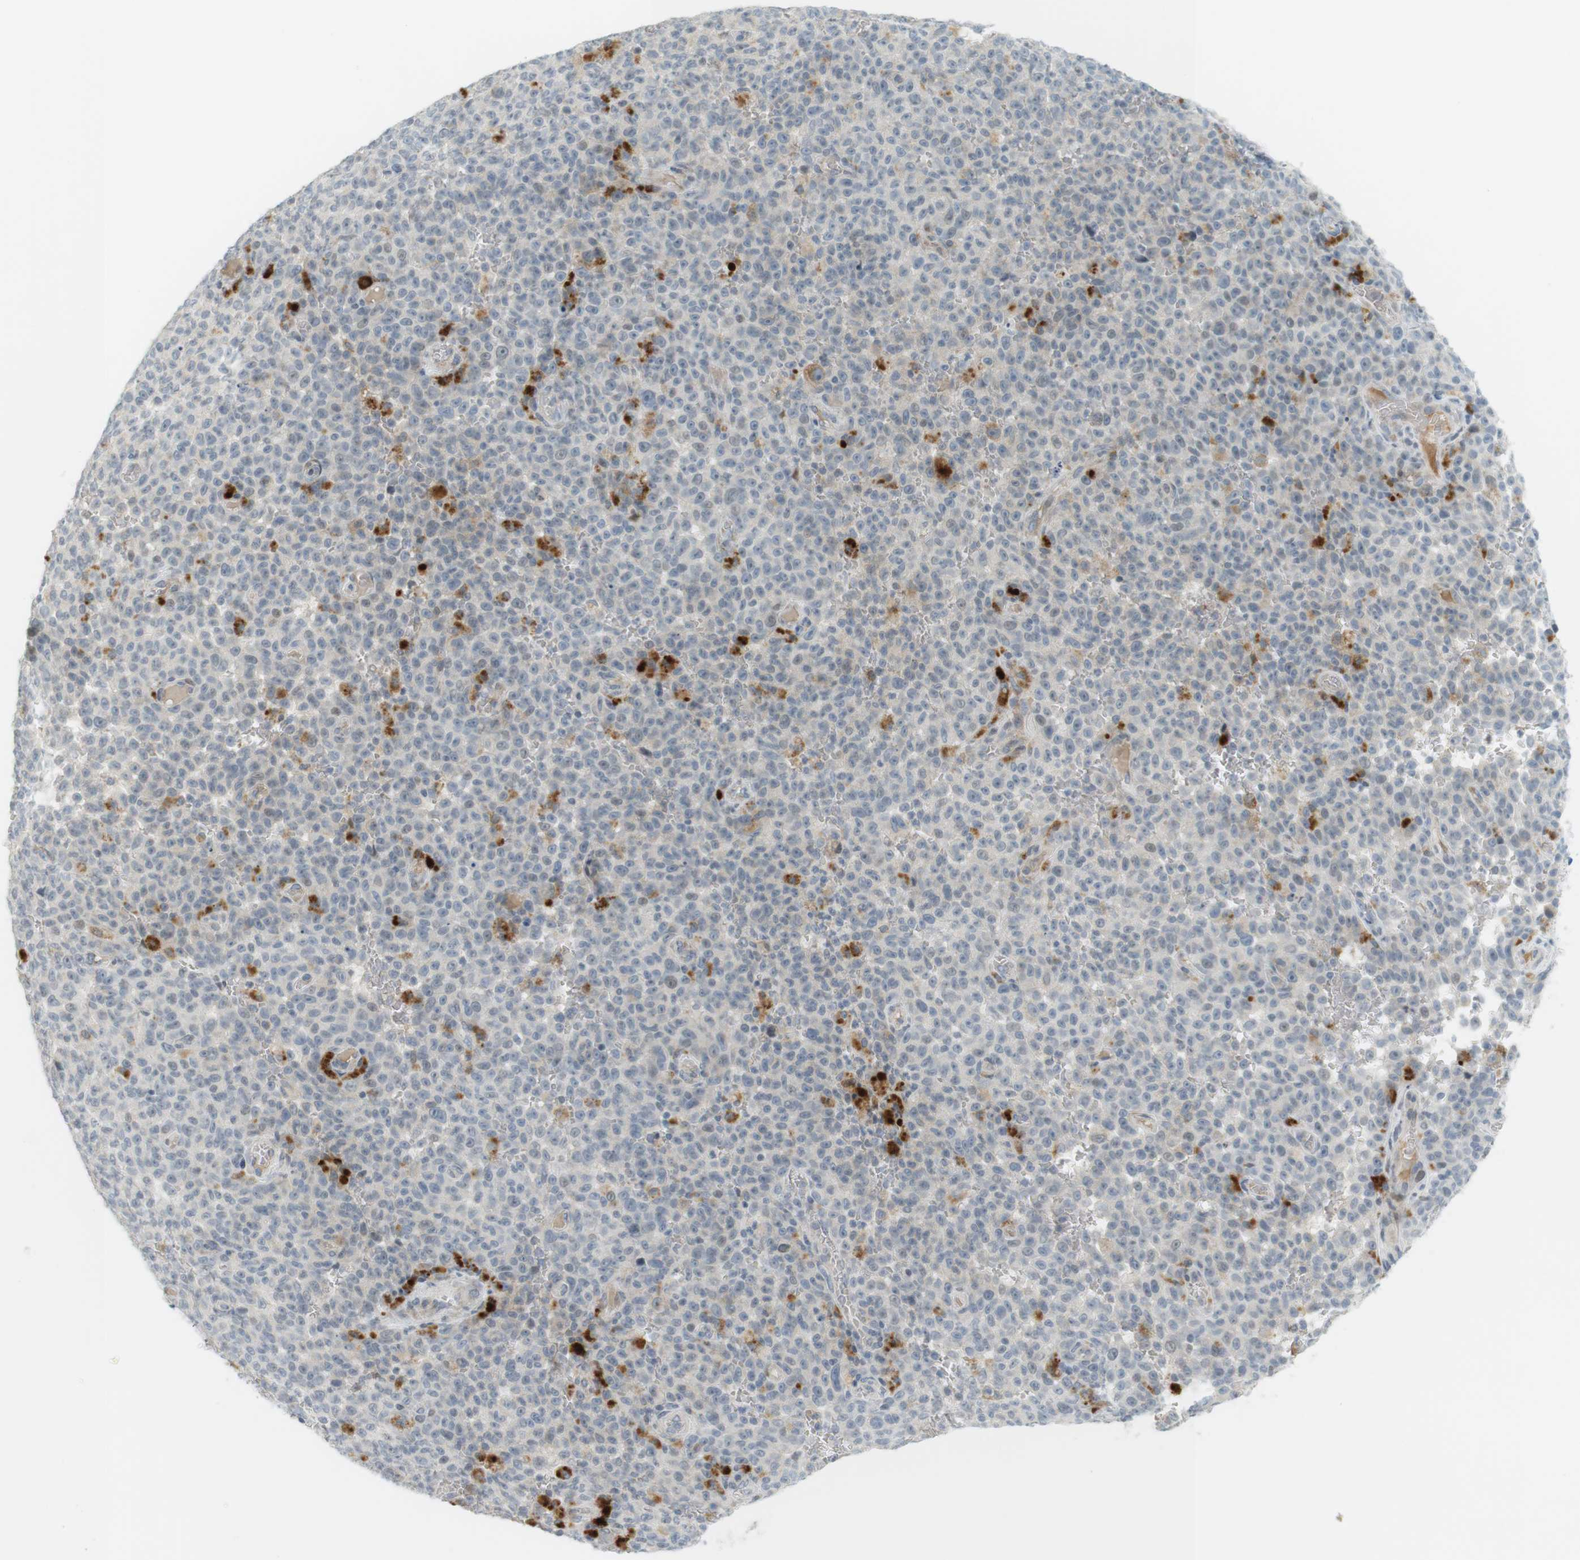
{"staining": {"intensity": "moderate", "quantity": "<25%", "location": "cytoplasmic/membranous"}, "tissue": "melanoma", "cell_type": "Tumor cells", "image_type": "cancer", "snomed": [{"axis": "morphology", "description": "Malignant melanoma, NOS"}, {"axis": "topography", "description": "Skin"}], "caption": "Protein positivity by IHC shows moderate cytoplasmic/membranous expression in approximately <25% of tumor cells in malignant melanoma.", "gene": "DMC1", "patient": {"sex": "female", "age": 82}}